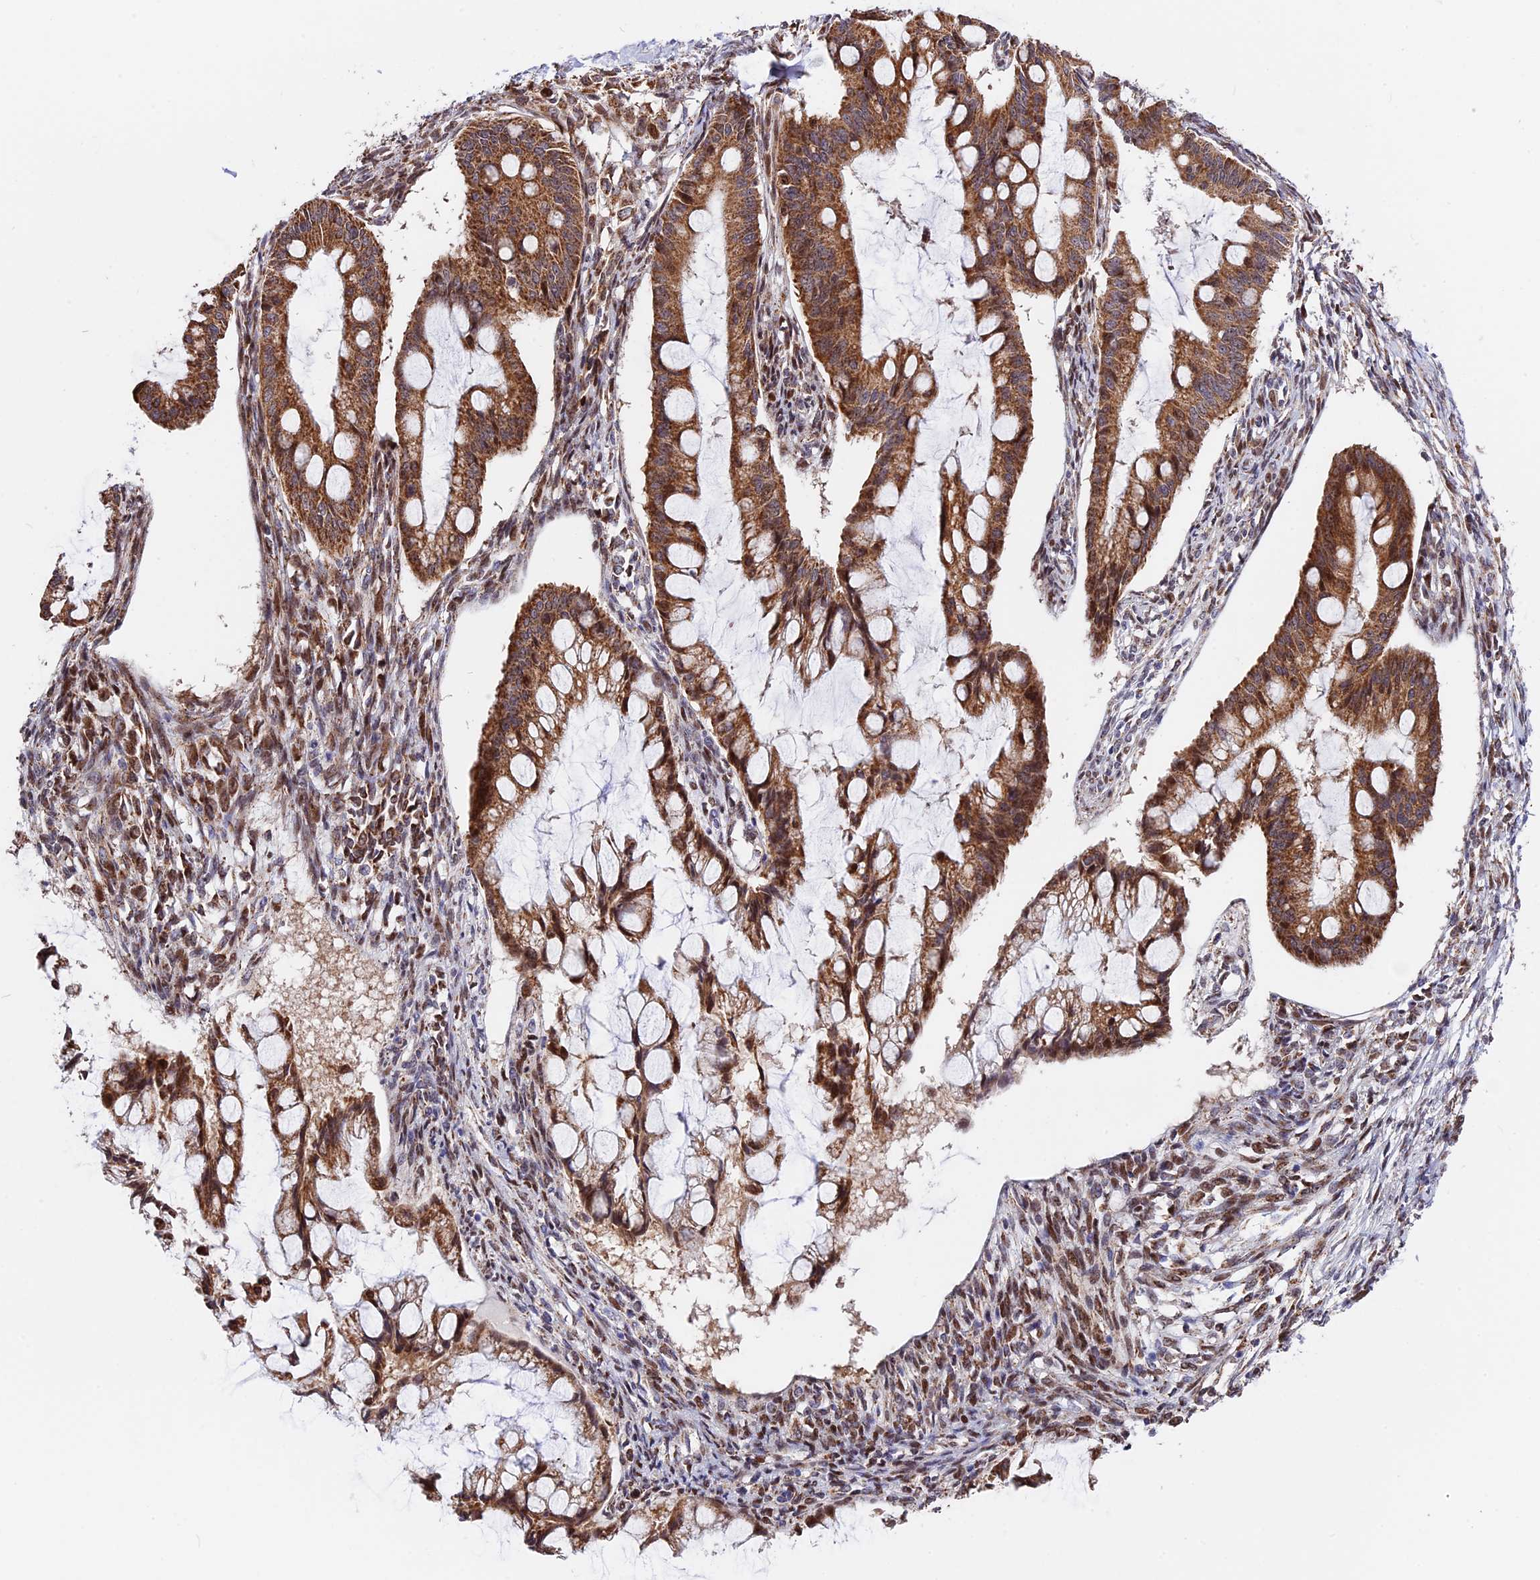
{"staining": {"intensity": "strong", "quantity": ">75%", "location": "cytoplasmic/membranous"}, "tissue": "ovarian cancer", "cell_type": "Tumor cells", "image_type": "cancer", "snomed": [{"axis": "morphology", "description": "Cystadenocarcinoma, mucinous, NOS"}, {"axis": "topography", "description": "Ovary"}], "caption": "A brown stain labels strong cytoplasmic/membranous staining of a protein in human ovarian mucinous cystadenocarcinoma tumor cells.", "gene": "FAM174C", "patient": {"sex": "female", "age": 73}}